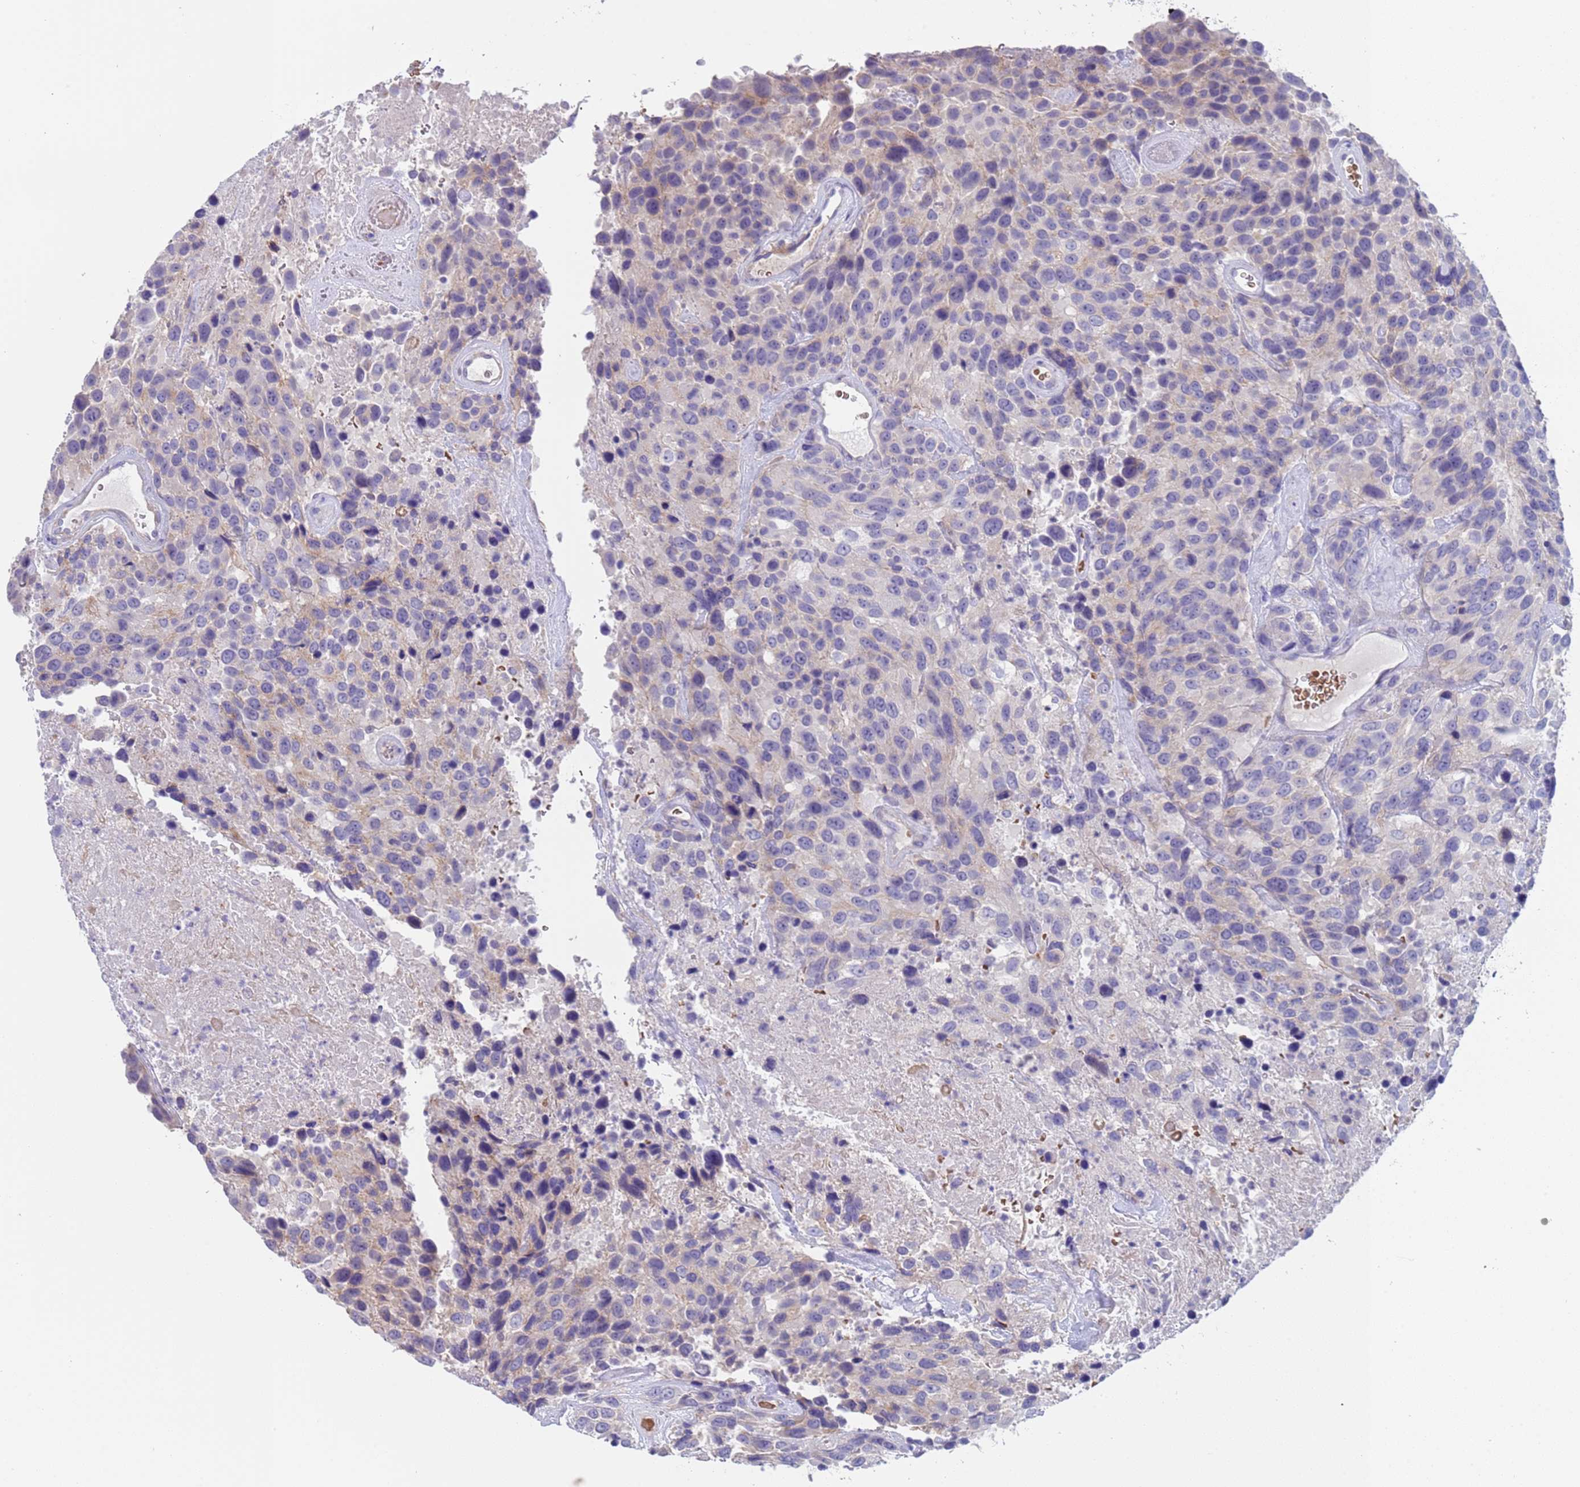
{"staining": {"intensity": "weak", "quantity": "<25%", "location": "cytoplasmic/membranous"}, "tissue": "urothelial cancer", "cell_type": "Tumor cells", "image_type": "cancer", "snomed": [{"axis": "morphology", "description": "Urothelial carcinoma, High grade"}, {"axis": "topography", "description": "Urinary bladder"}], "caption": "Immunohistochemistry of human urothelial carcinoma (high-grade) demonstrates no staining in tumor cells. (Brightfield microscopy of DAB (3,3'-diaminobenzidine) immunohistochemistry at high magnification).", "gene": "KBTBD3", "patient": {"sex": "female", "age": 70}}